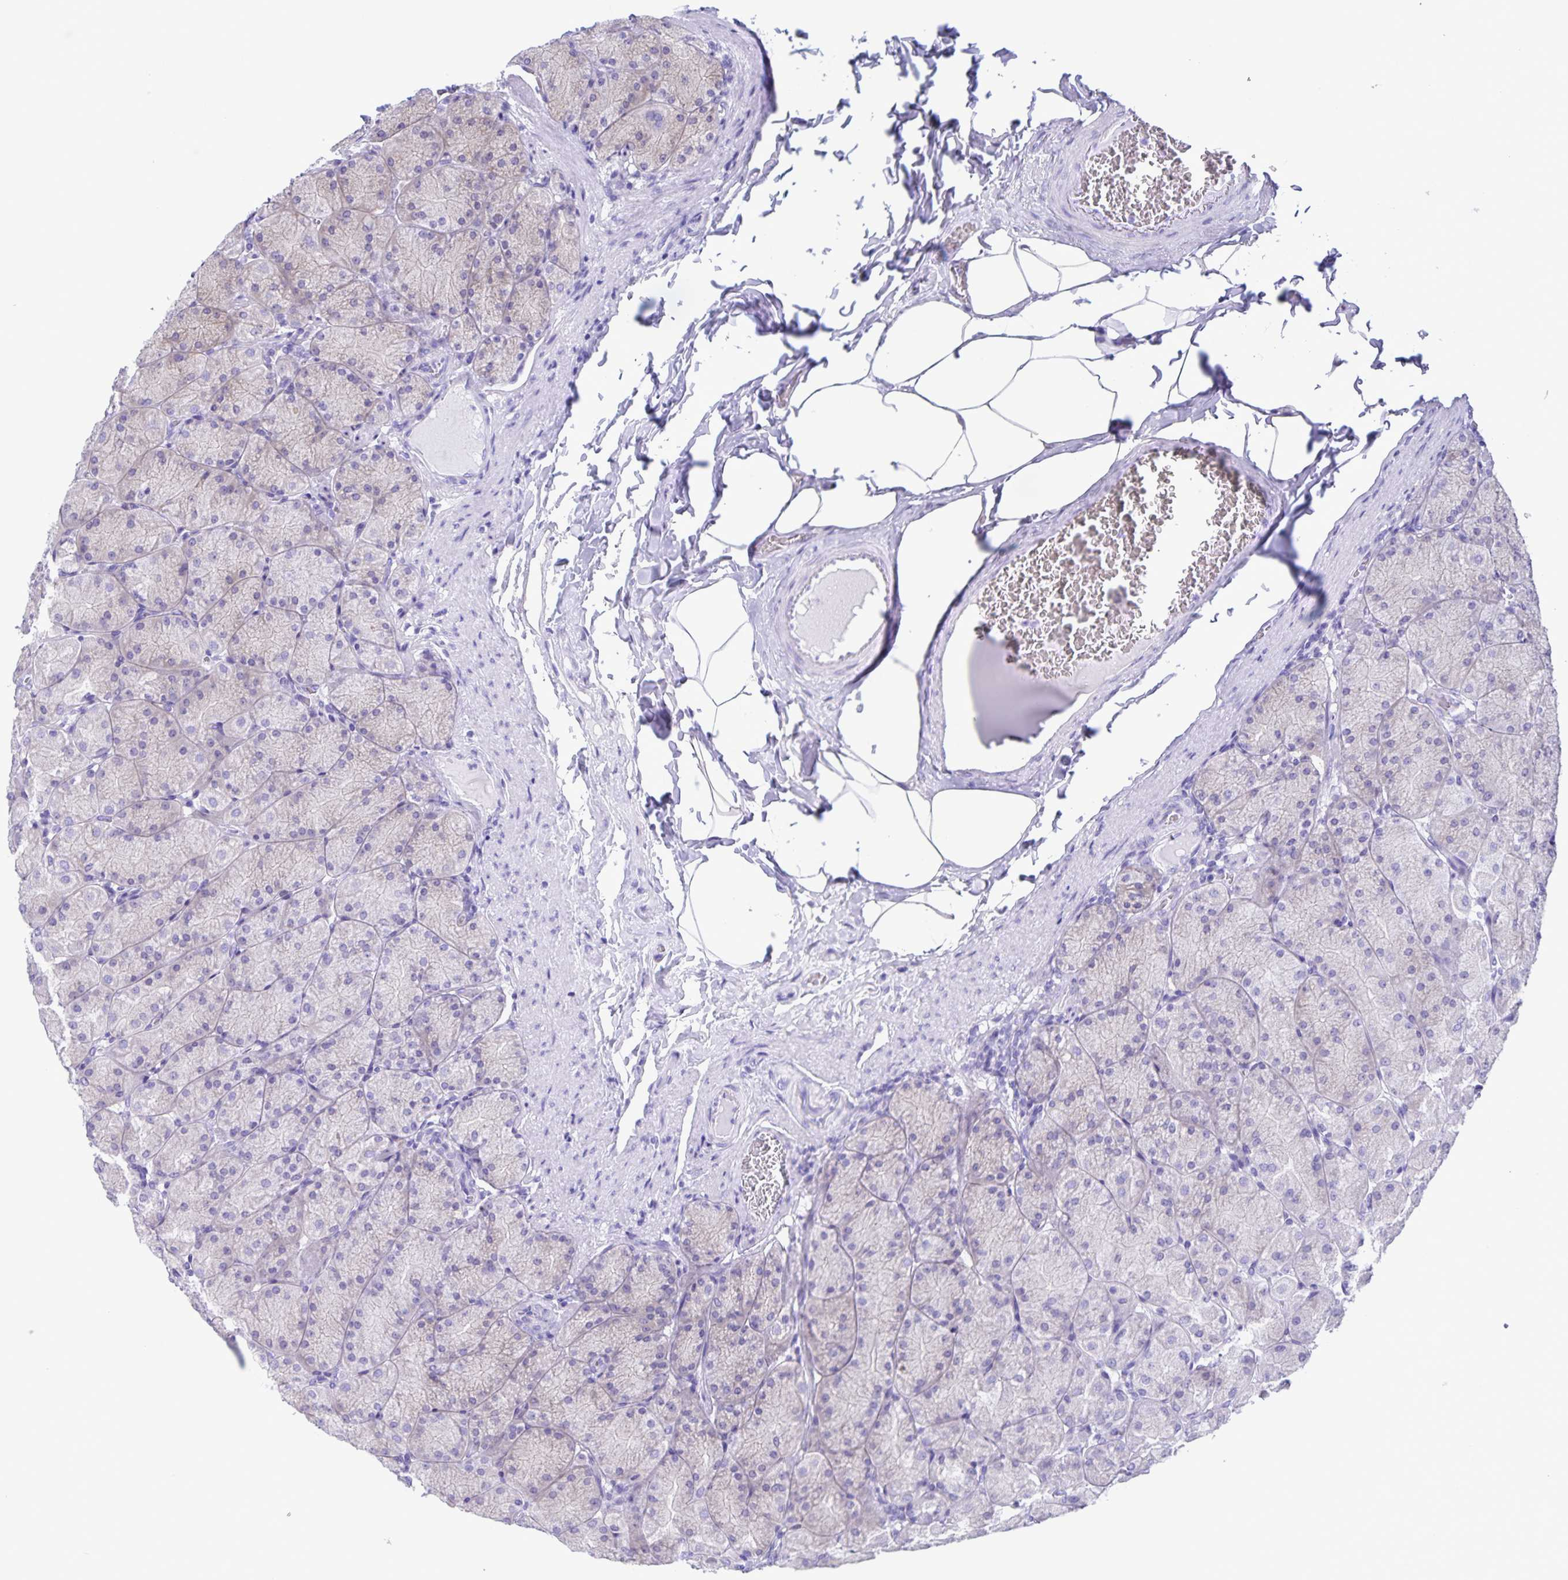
{"staining": {"intensity": "negative", "quantity": "none", "location": "none"}, "tissue": "stomach", "cell_type": "Glandular cells", "image_type": "normal", "snomed": [{"axis": "morphology", "description": "Normal tissue, NOS"}, {"axis": "topography", "description": "Stomach, upper"}], "caption": "Immunohistochemical staining of normal stomach shows no significant staining in glandular cells. The staining is performed using DAB brown chromogen with nuclei counter-stained in using hematoxylin.", "gene": "CAPSL", "patient": {"sex": "female", "age": 56}}